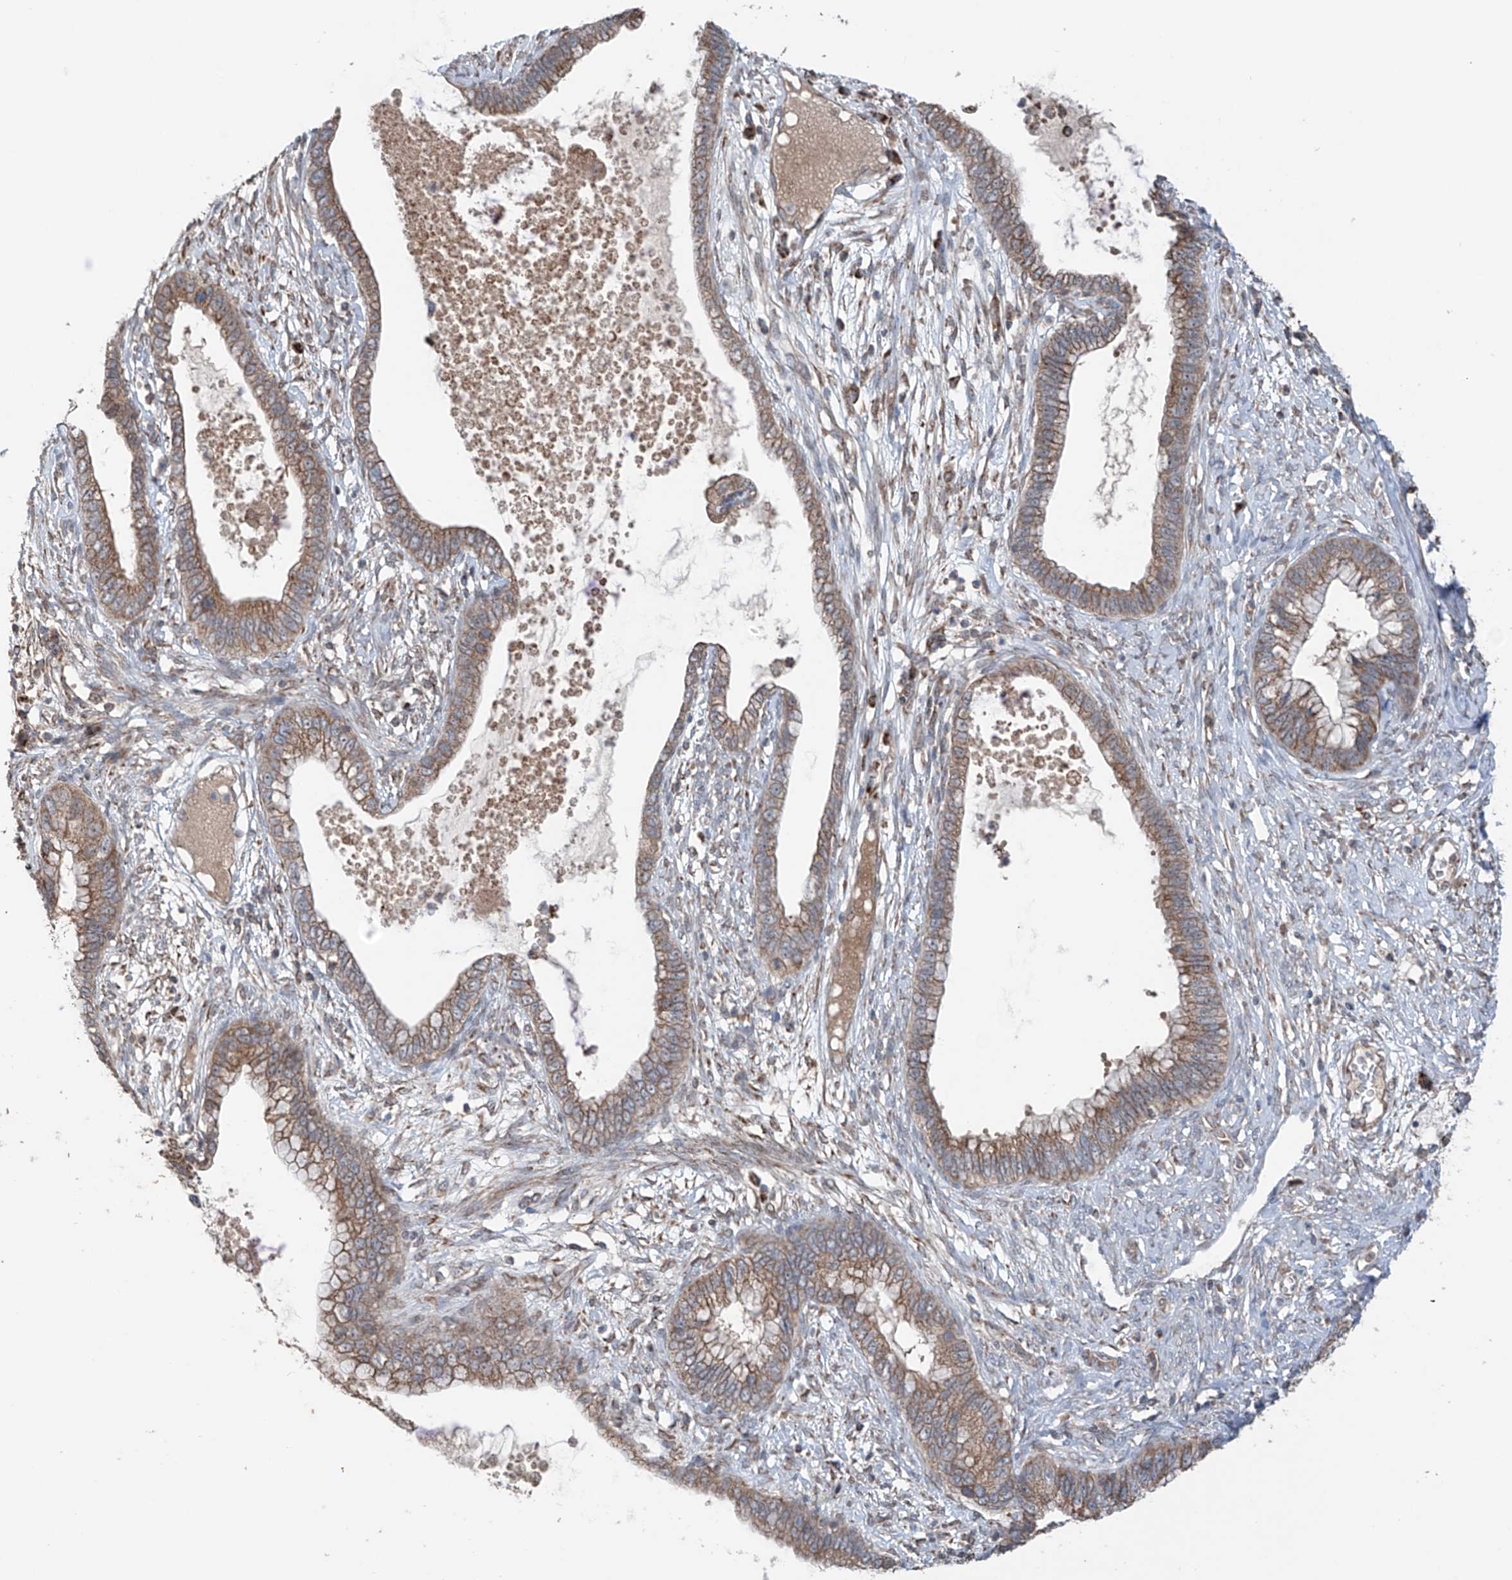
{"staining": {"intensity": "weak", "quantity": ">75%", "location": "cytoplasmic/membranous"}, "tissue": "cervical cancer", "cell_type": "Tumor cells", "image_type": "cancer", "snomed": [{"axis": "morphology", "description": "Adenocarcinoma, NOS"}, {"axis": "topography", "description": "Cervix"}], "caption": "A photomicrograph showing weak cytoplasmic/membranous expression in about >75% of tumor cells in cervical adenocarcinoma, as visualized by brown immunohistochemical staining.", "gene": "SAMD3", "patient": {"sex": "female", "age": 44}}